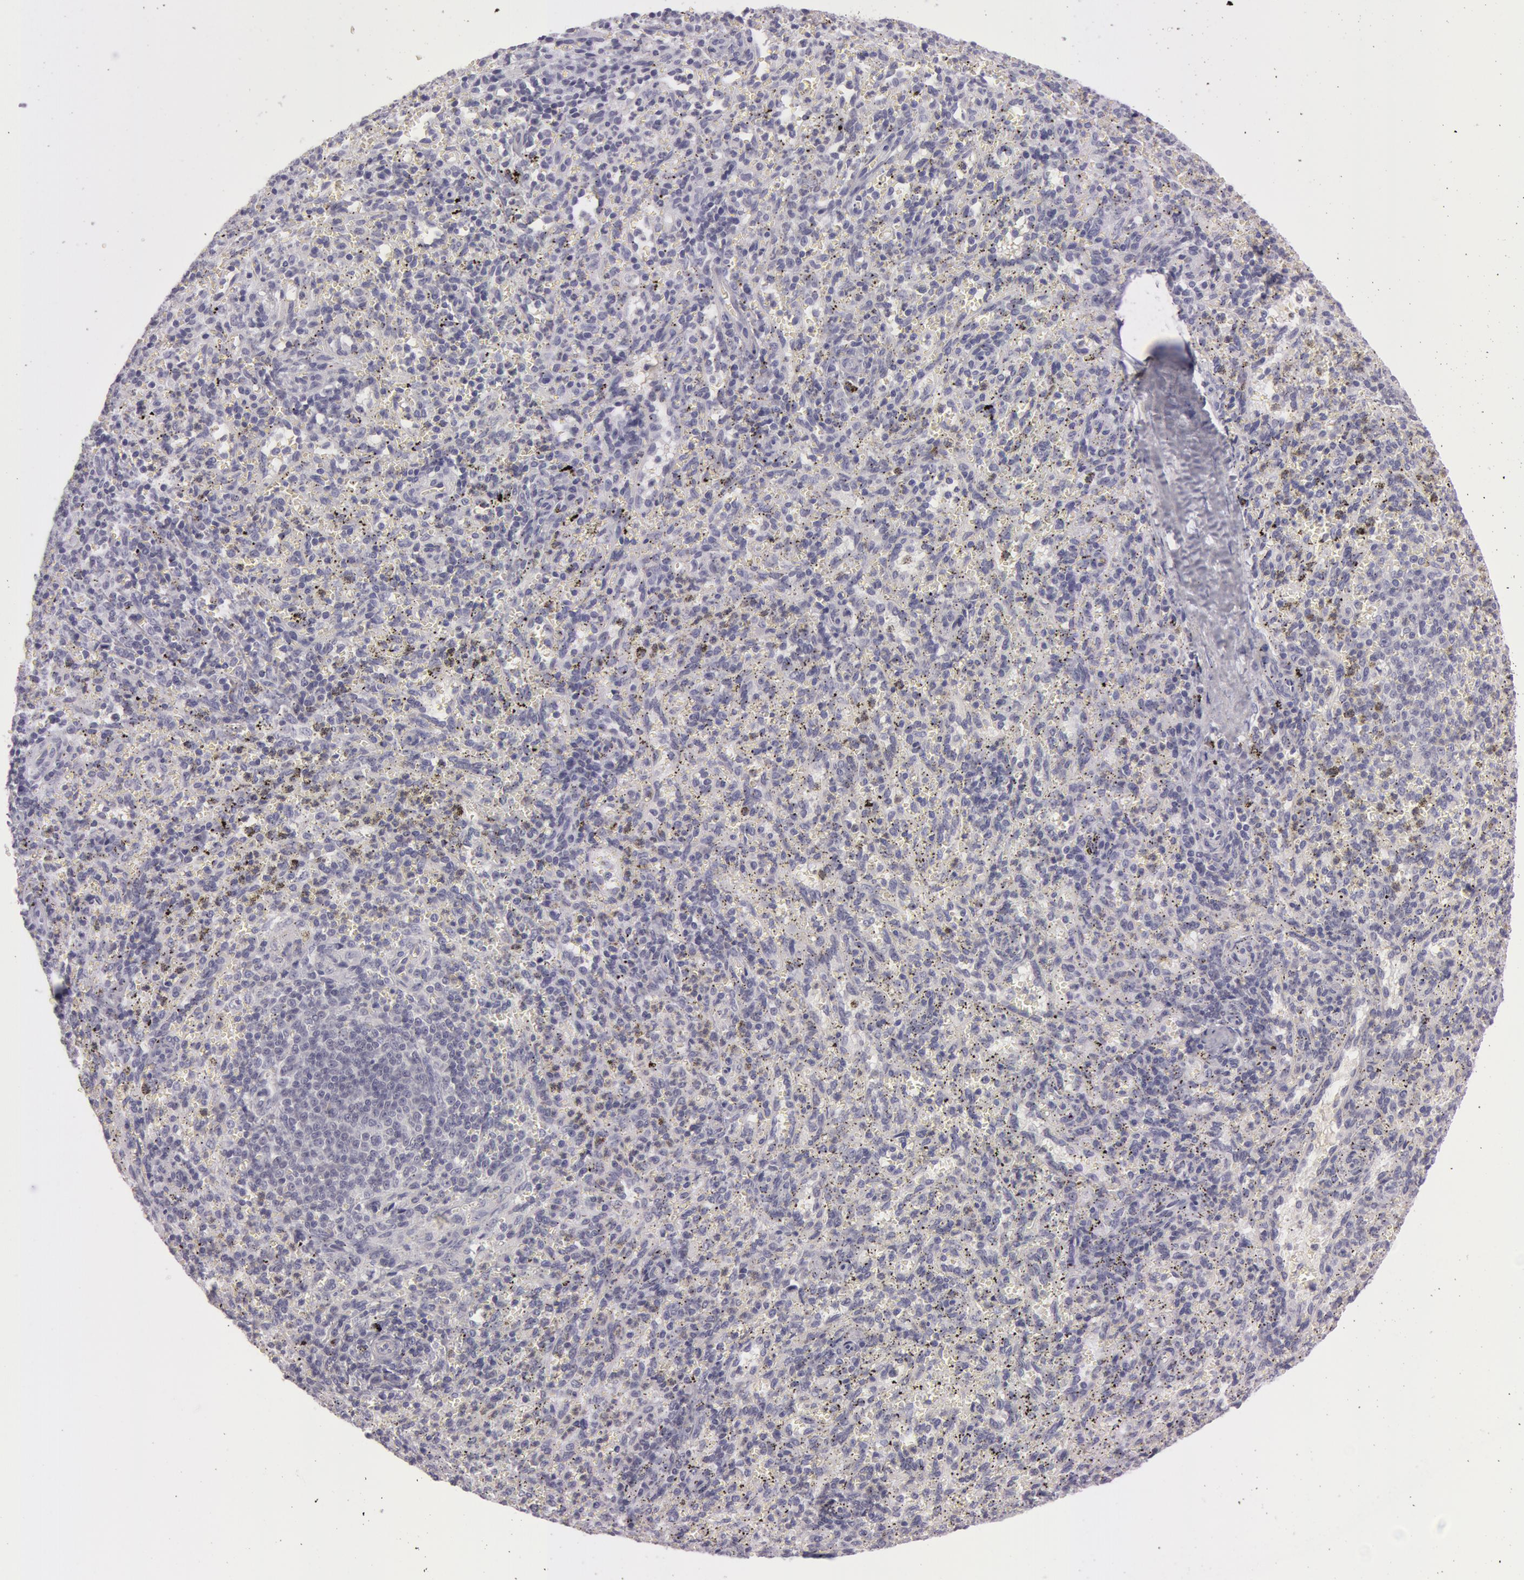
{"staining": {"intensity": "negative", "quantity": "none", "location": "none"}, "tissue": "spleen", "cell_type": "Cells in red pulp", "image_type": "normal", "snomed": [{"axis": "morphology", "description": "Normal tissue, NOS"}, {"axis": "topography", "description": "Spleen"}], "caption": "Cells in red pulp show no significant protein expression in benign spleen.", "gene": "IL1RN", "patient": {"sex": "female", "age": 10}}